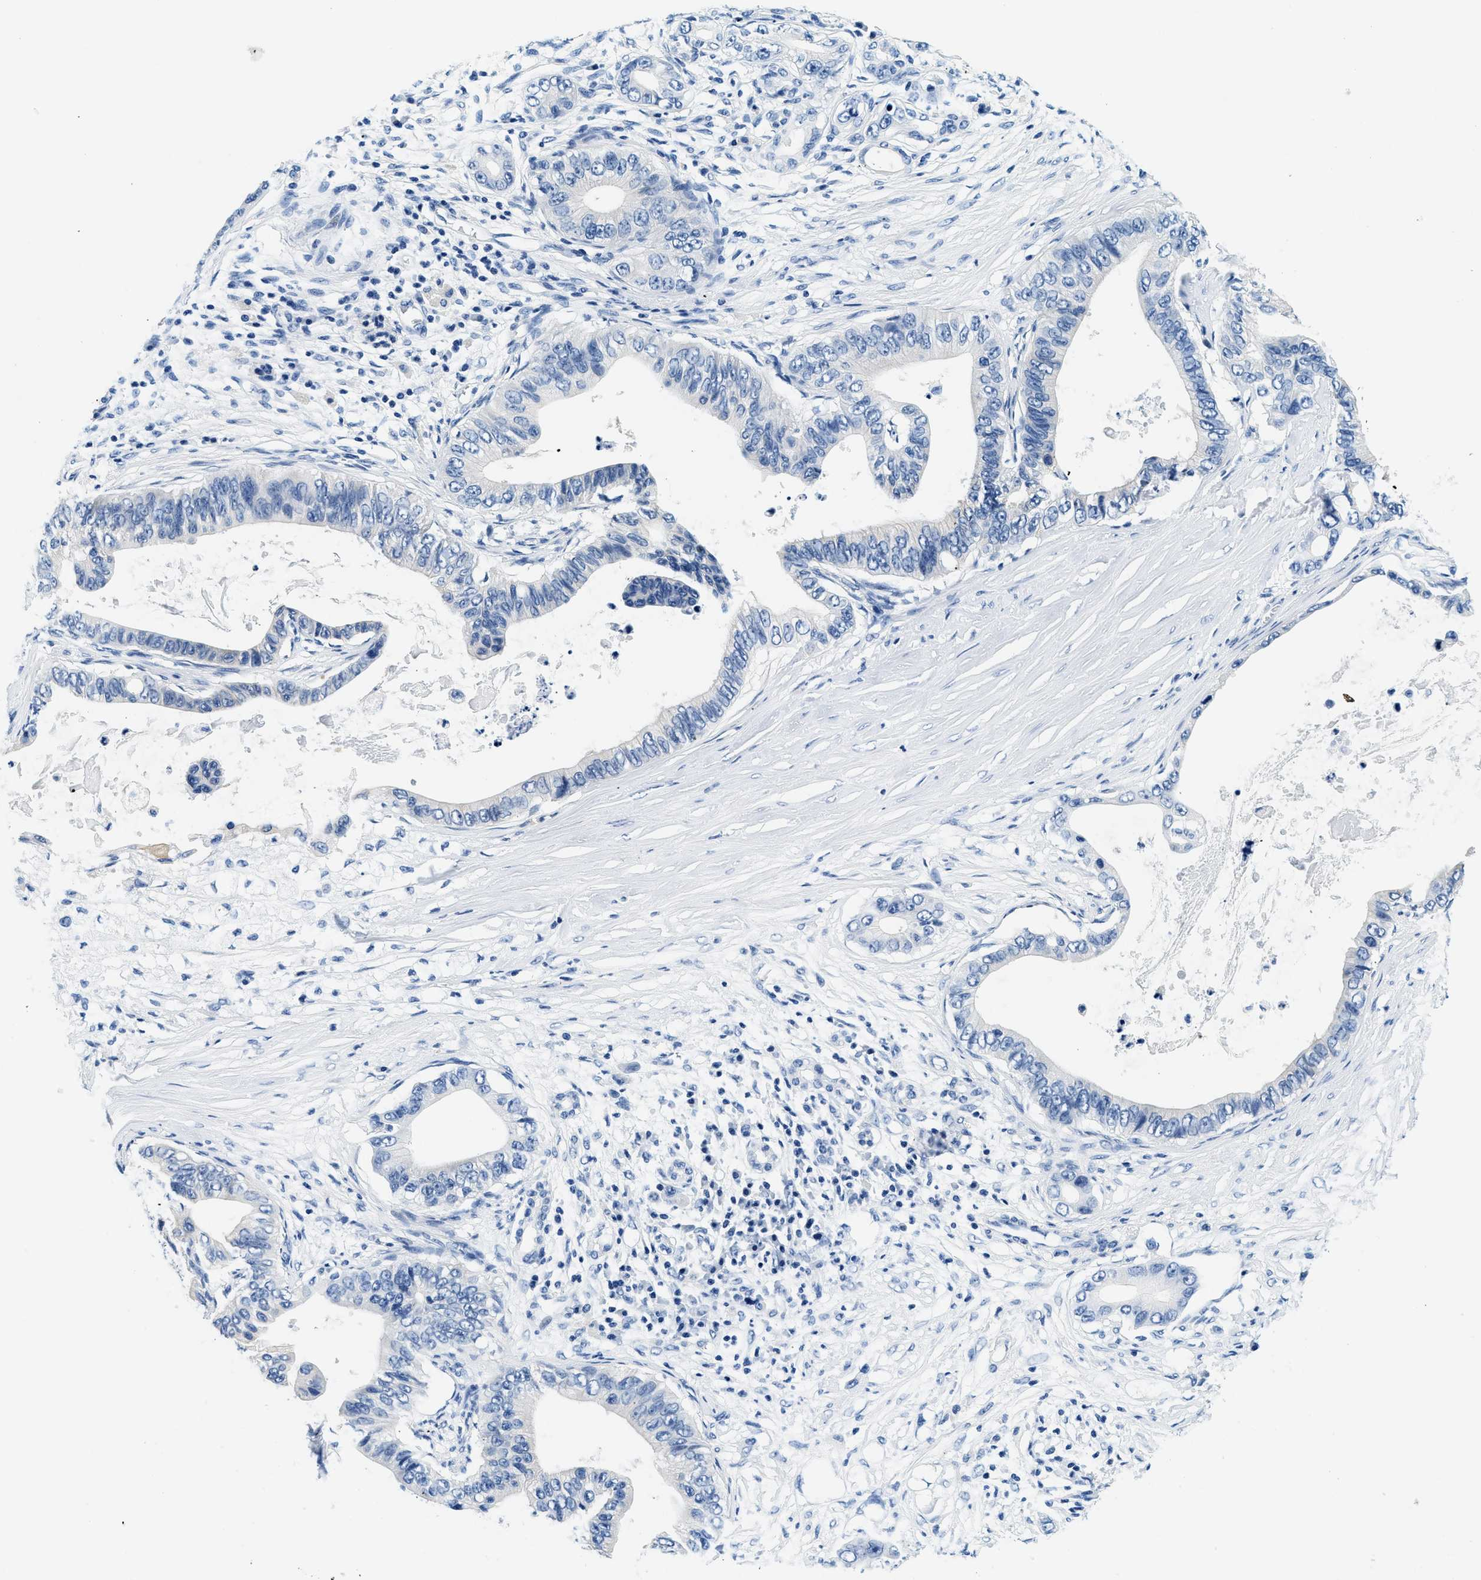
{"staining": {"intensity": "negative", "quantity": "none", "location": "none"}, "tissue": "pancreatic cancer", "cell_type": "Tumor cells", "image_type": "cancer", "snomed": [{"axis": "morphology", "description": "Adenocarcinoma, NOS"}, {"axis": "topography", "description": "Pancreas"}], "caption": "An immunohistochemistry (IHC) histopathology image of pancreatic adenocarcinoma is shown. There is no staining in tumor cells of pancreatic adenocarcinoma.", "gene": "GSTM3", "patient": {"sex": "male", "age": 77}}